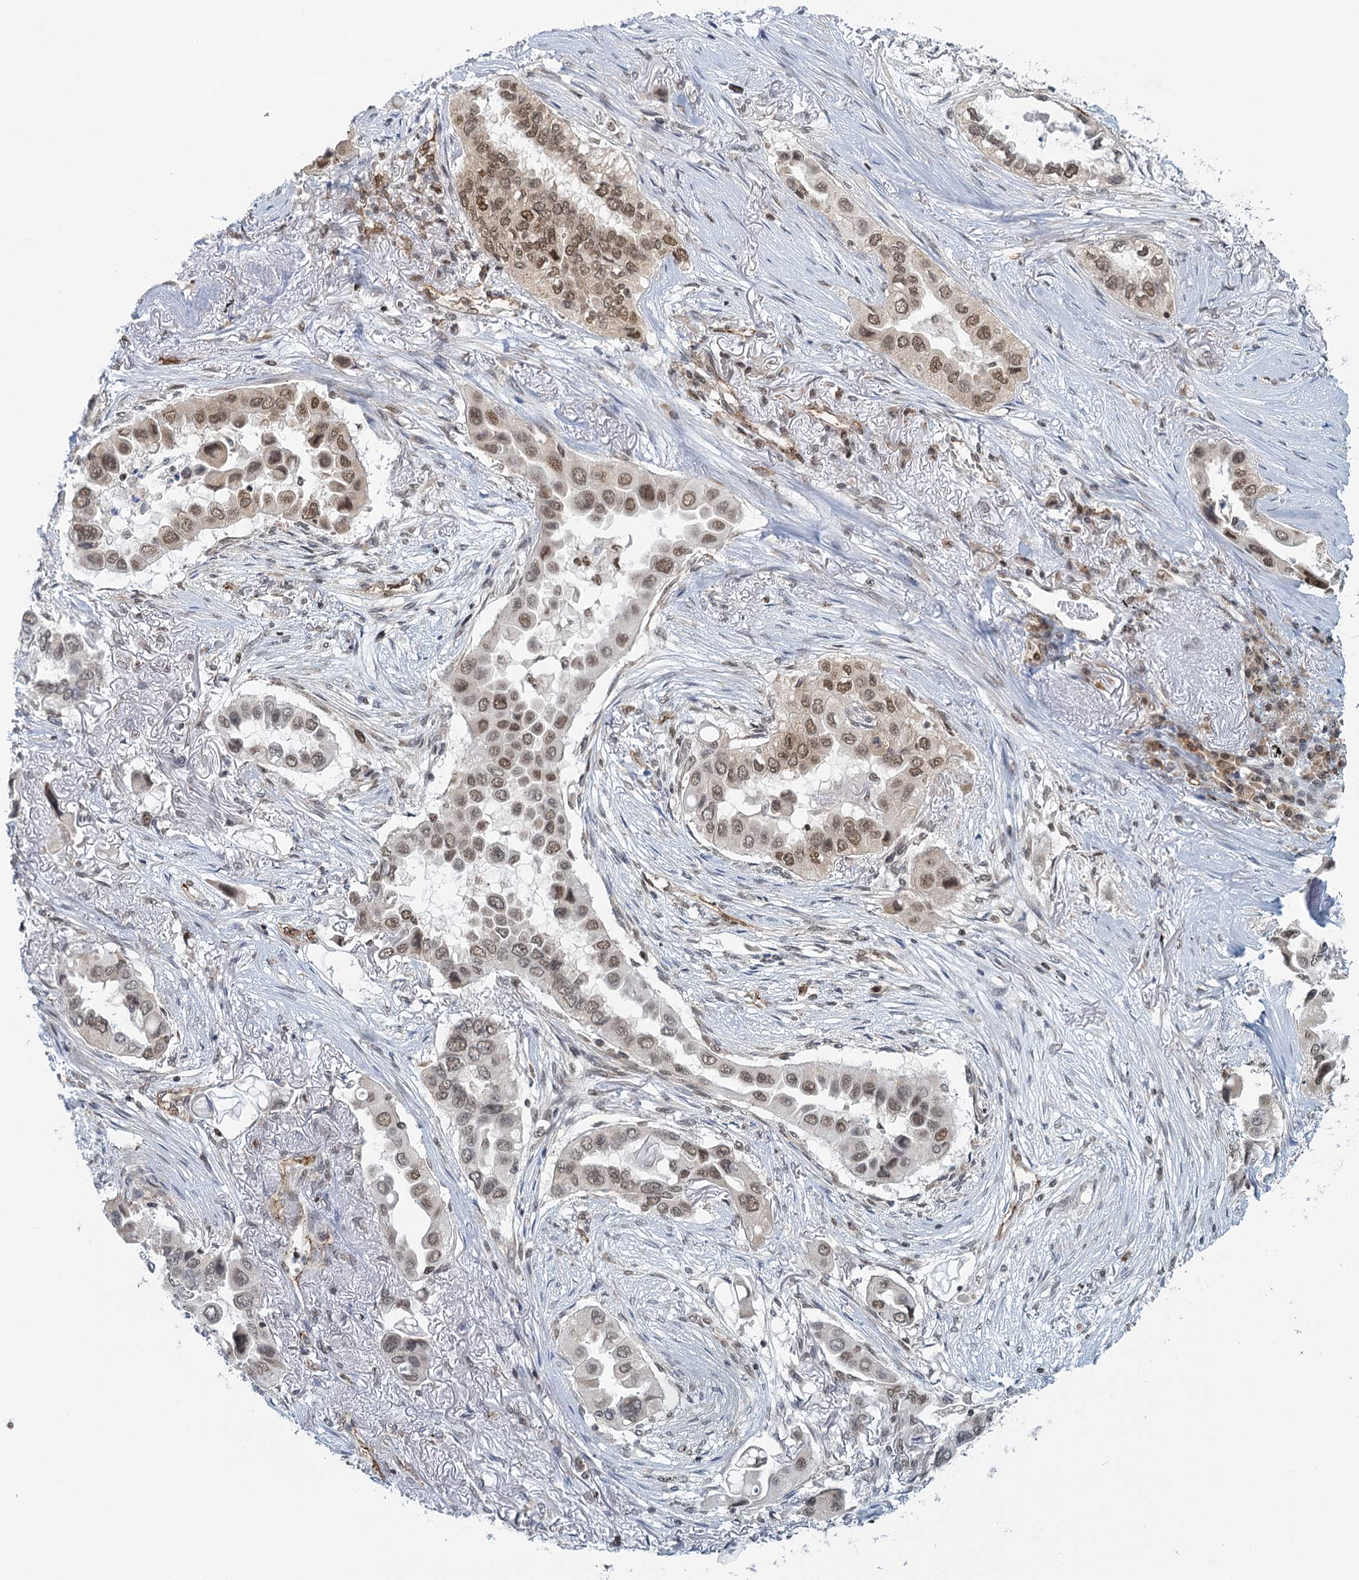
{"staining": {"intensity": "moderate", "quantity": ">75%", "location": "nuclear"}, "tissue": "lung cancer", "cell_type": "Tumor cells", "image_type": "cancer", "snomed": [{"axis": "morphology", "description": "Adenocarcinoma, NOS"}, {"axis": "topography", "description": "Lung"}], "caption": "Protein staining of lung cancer tissue reveals moderate nuclear staining in about >75% of tumor cells. (IHC, brightfield microscopy, high magnification).", "gene": "GPATCH11", "patient": {"sex": "female", "age": 76}}